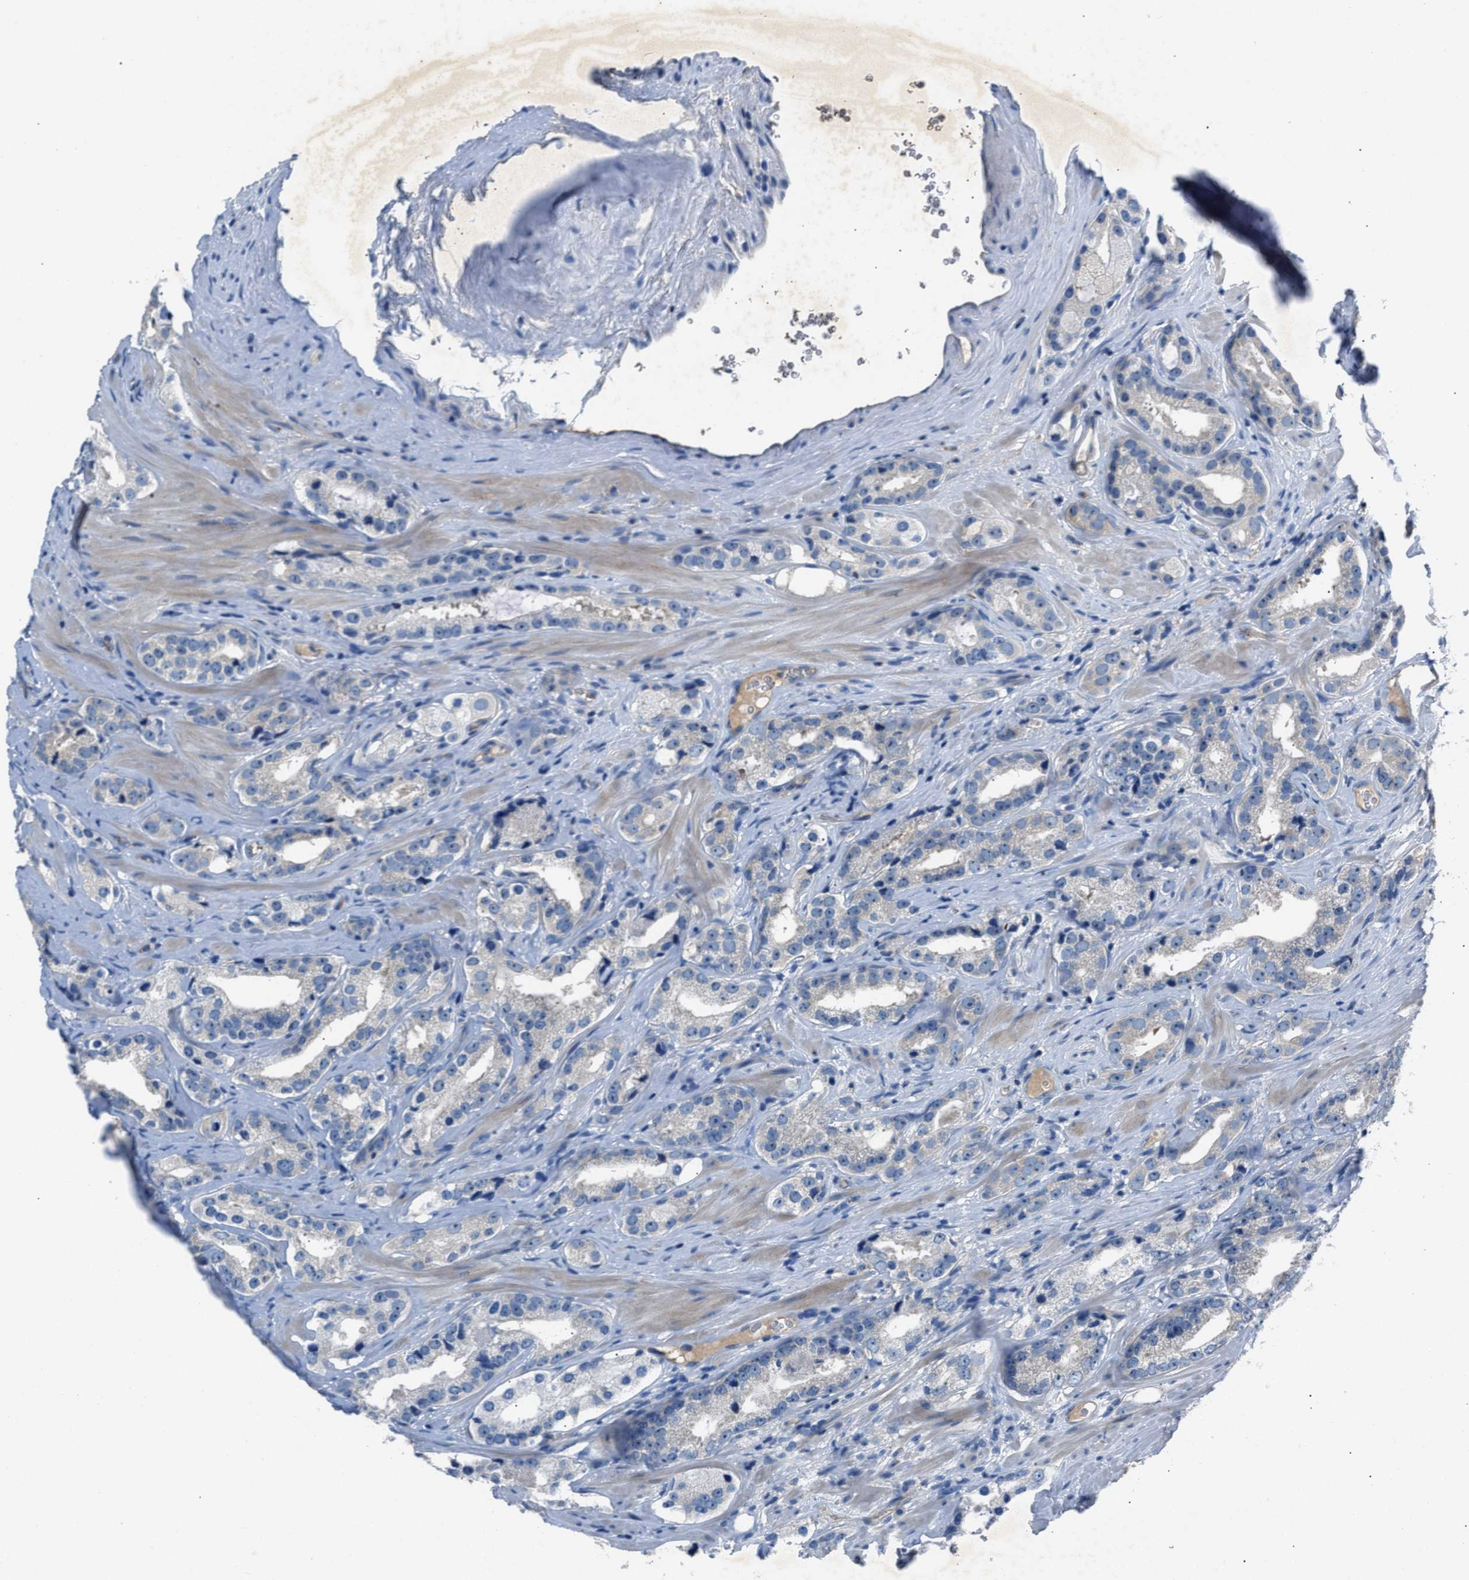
{"staining": {"intensity": "negative", "quantity": "none", "location": "none"}, "tissue": "prostate cancer", "cell_type": "Tumor cells", "image_type": "cancer", "snomed": [{"axis": "morphology", "description": "Adenocarcinoma, High grade"}, {"axis": "topography", "description": "Prostate"}], "caption": "IHC of prostate cancer exhibits no staining in tumor cells.", "gene": "DNAAF5", "patient": {"sex": "male", "age": 63}}